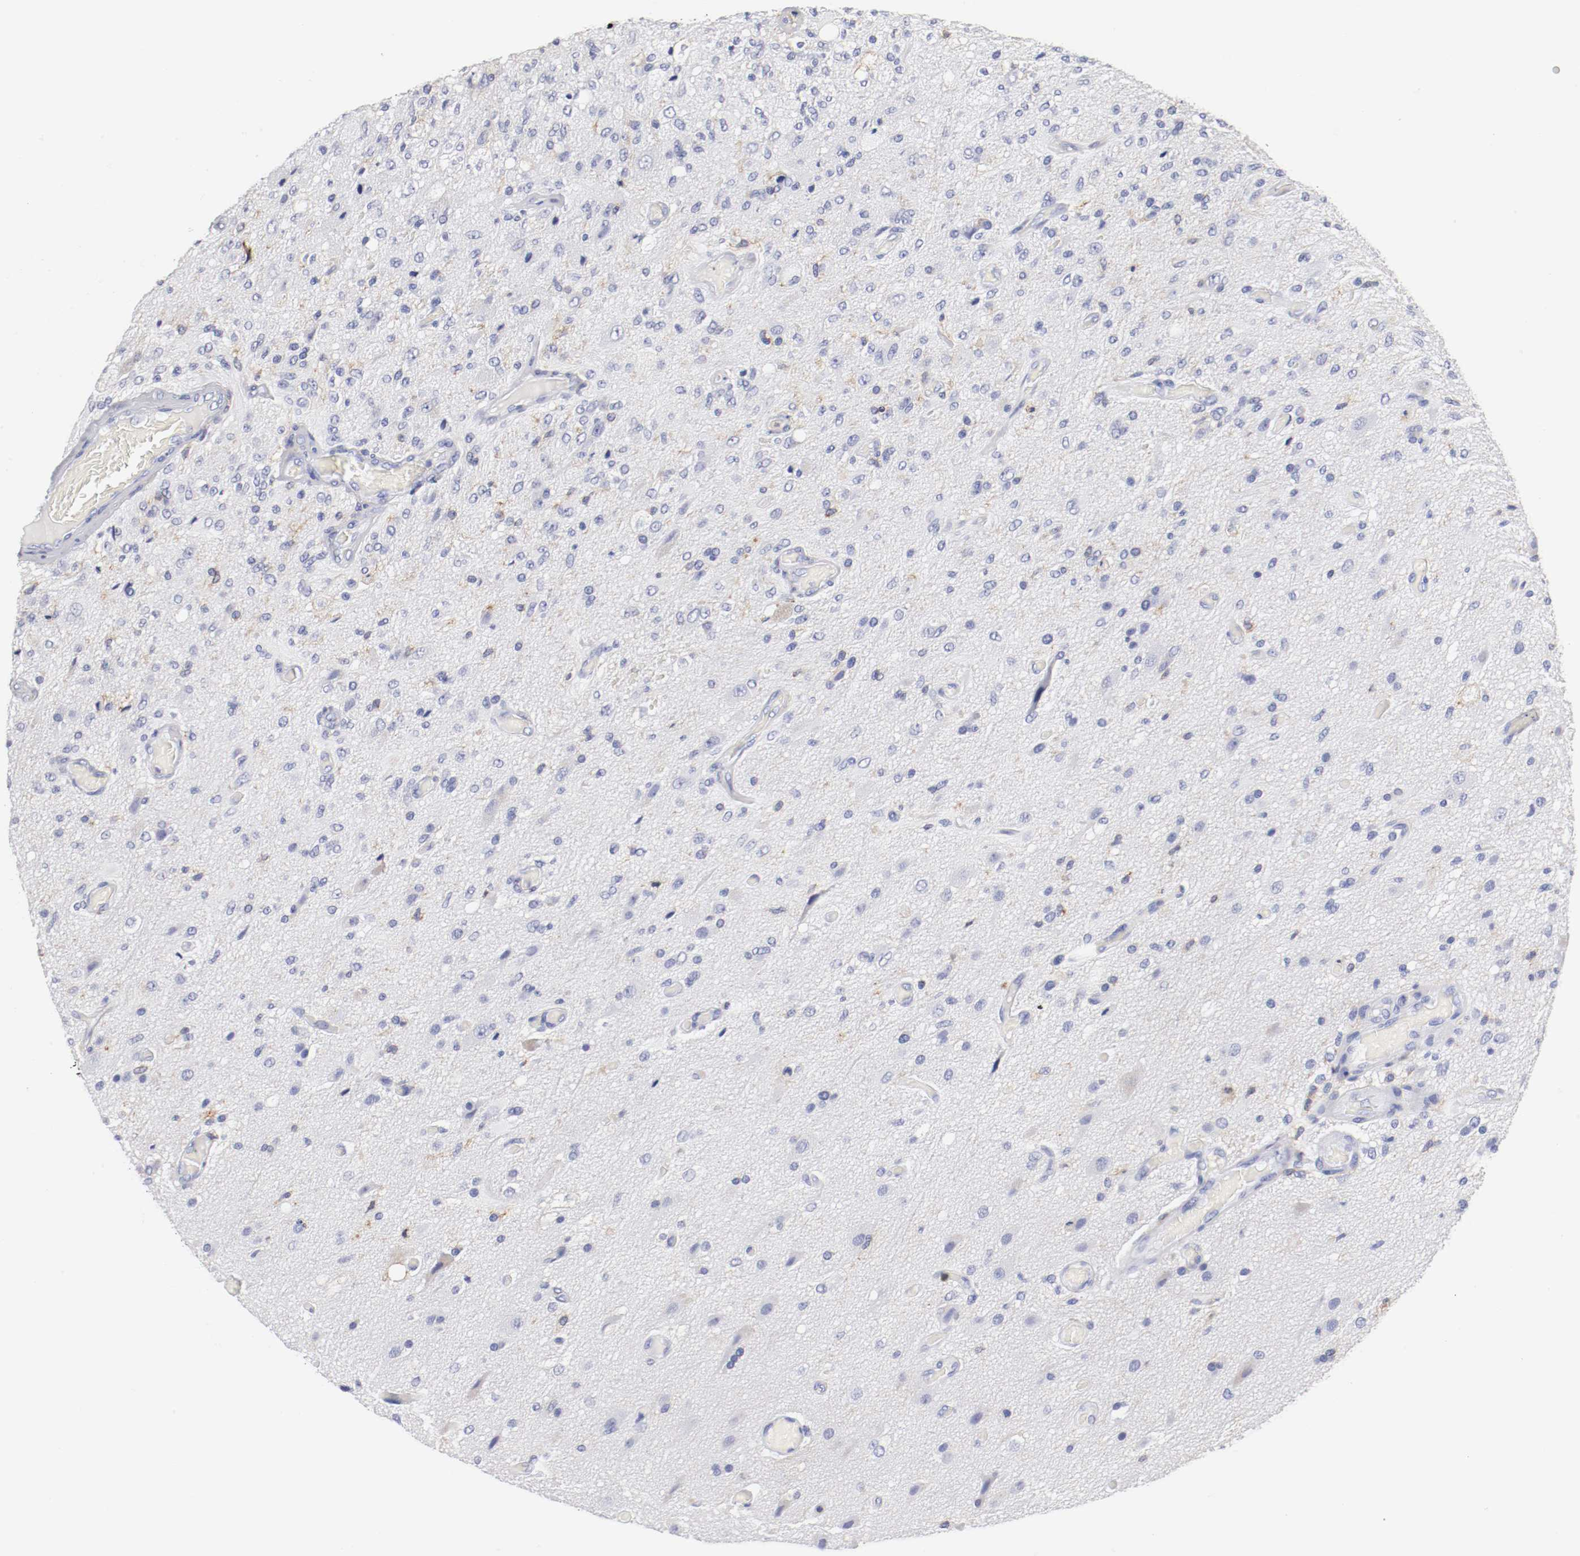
{"staining": {"intensity": "negative", "quantity": "none", "location": "none"}, "tissue": "glioma", "cell_type": "Tumor cells", "image_type": "cancer", "snomed": [{"axis": "morphology", "description": "Normal tissue, NOS"}, {"axis": "morphology", "description": "Glioma, malignant, High grade"}, {"axis": "topography", "description": "Cerebral cortex"}], "caption": "Glioma was stained to show a protein in brown. There is no significant expression in tumor cells.", "gene": "ITGAX", "patient": {"sex": "male", "age": 77}}